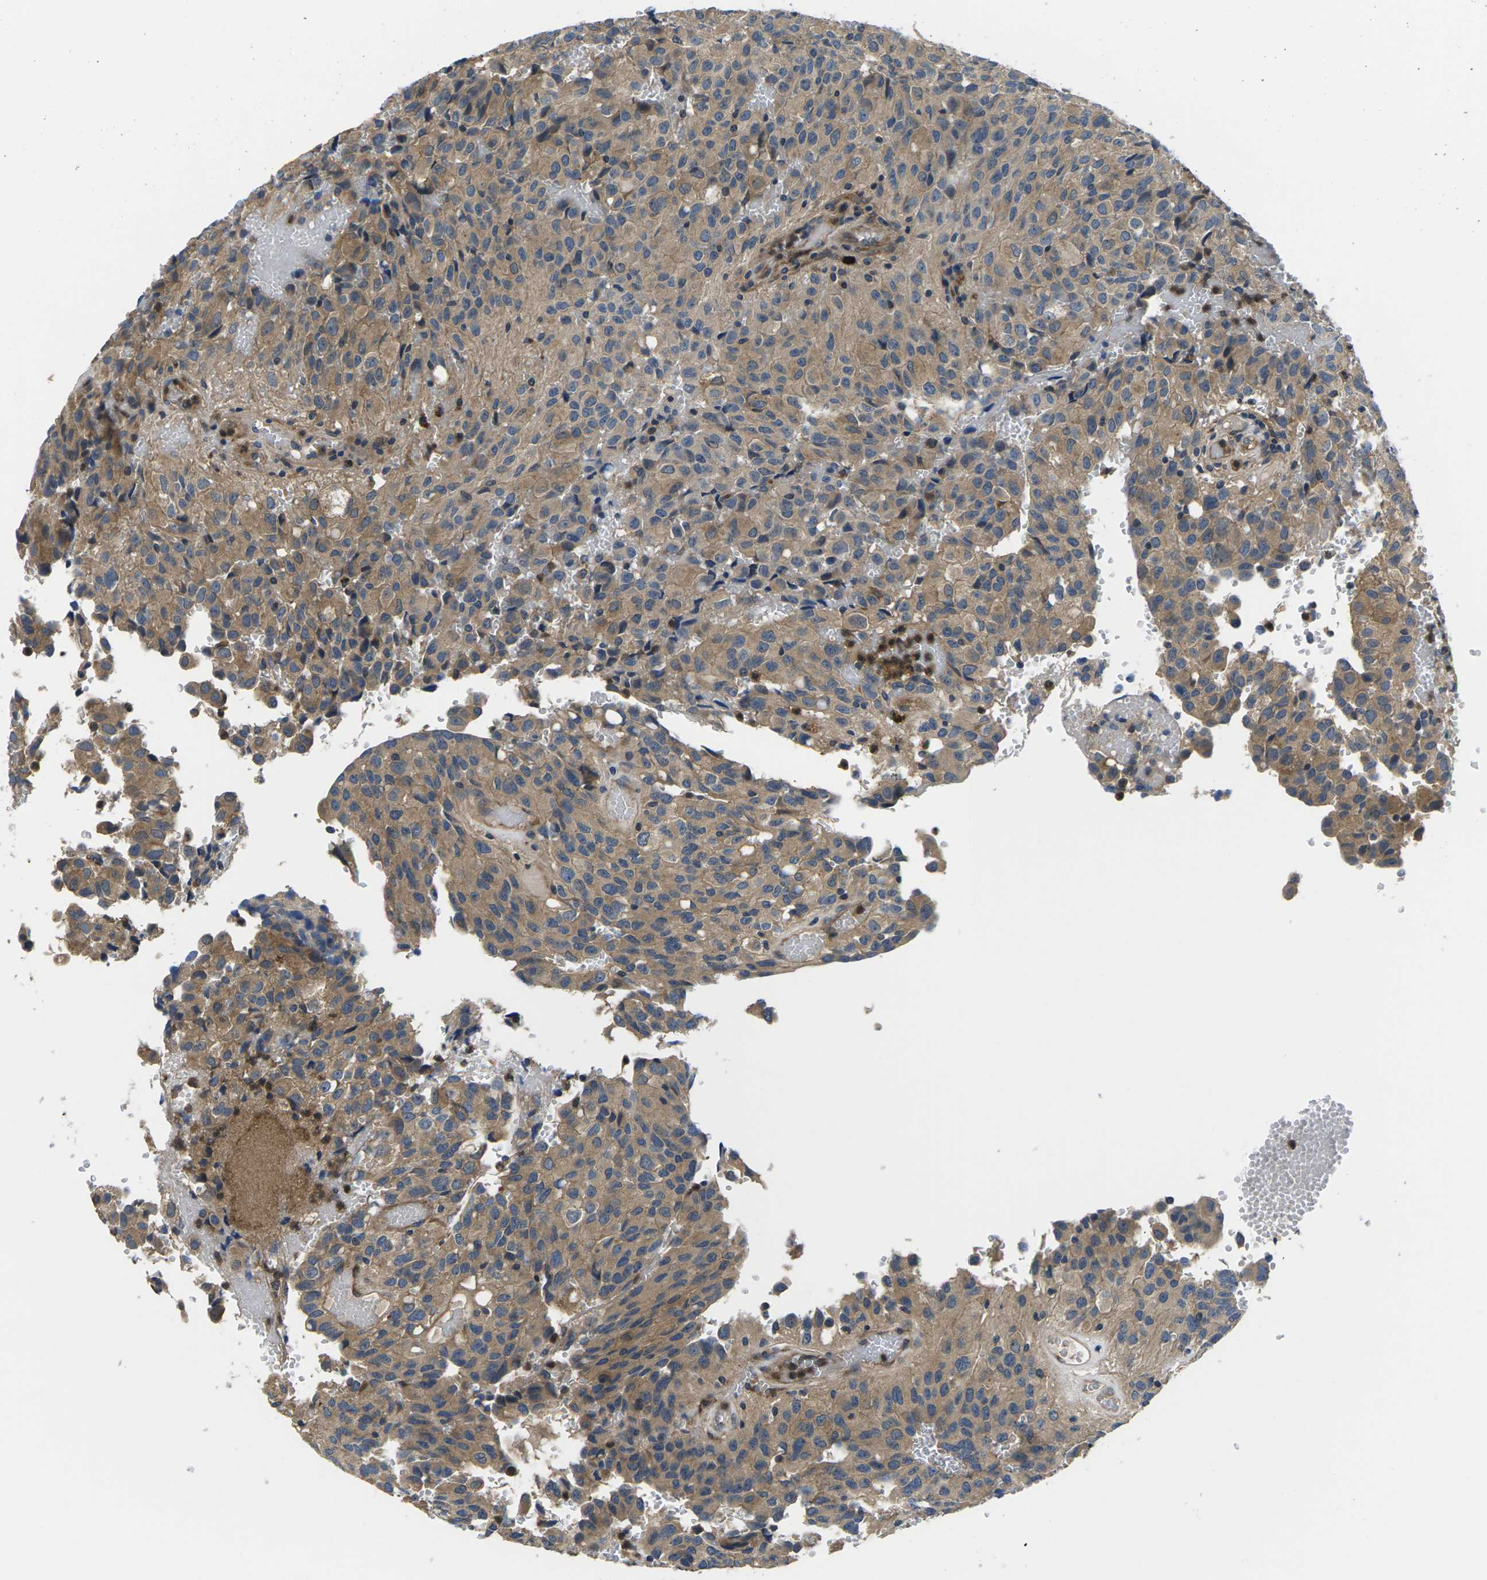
{"staining": {"intensity": "negative", "quantity": "none", "location": "none"}, "tissue": "glioma", "cell_type": "Tumor cells", "image_type": "cancer", "snomed": [{"axis": "morphology", "description": "Glioma, malignant, High grade"}, {"axis": "topography", "description": "Brain"}], "caption": "This is a micrograph of IHC staining of malignant glioma (high-grade), which shows no expression in tumor cells.", "gene": "PLCE1", "patient": {"sex": "male", "age": 32}}